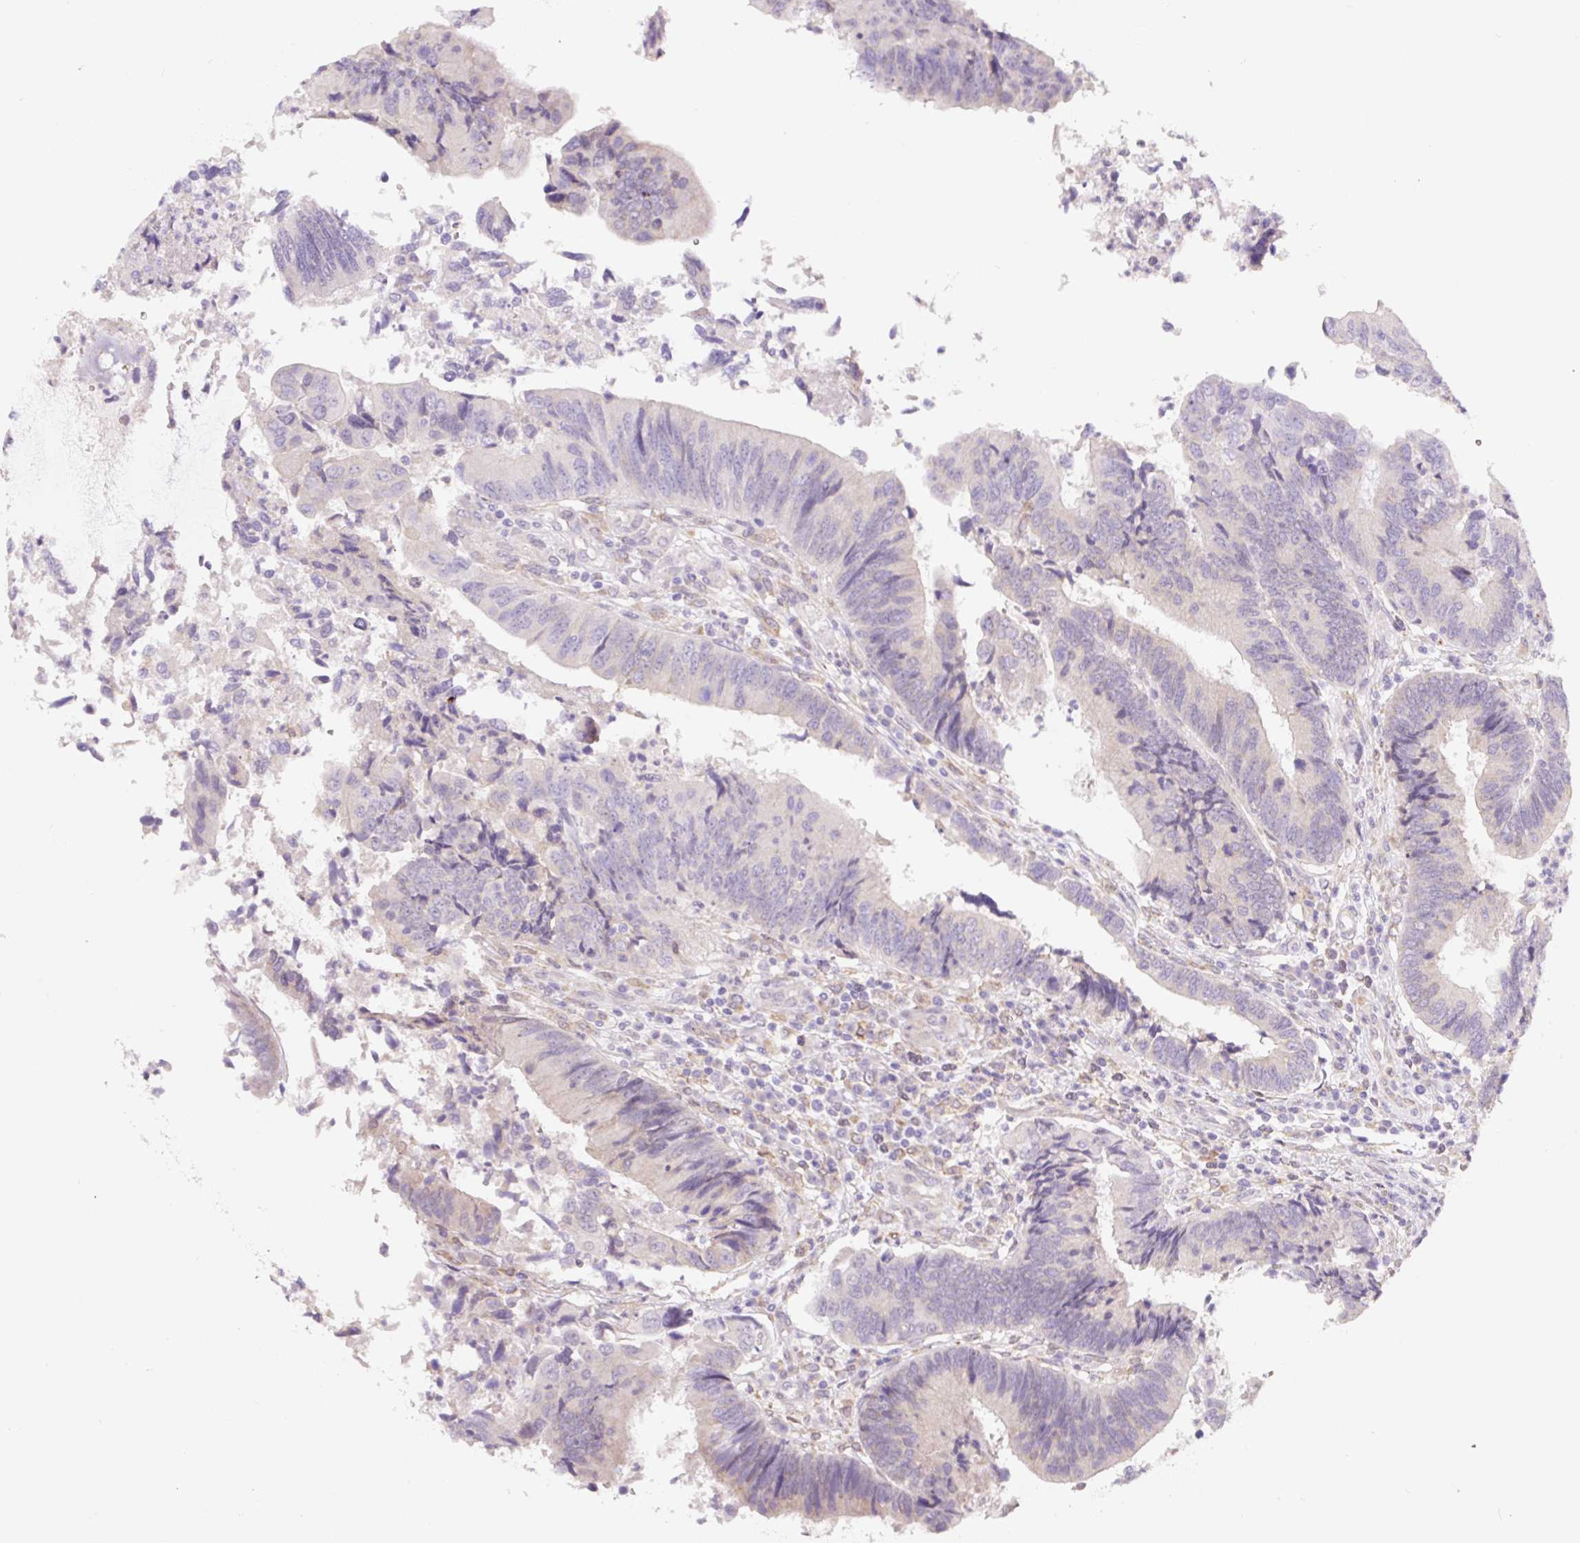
{"staining": {"intensity": "negative", "quantity": "none", "location": "none"}, "tissue": "colorectal cancer", "cell_type": "Tumor cells", "image_type": "cancer", "snomed": [{"axis": "morphology", "description": "Adenocarcinoma, NOS"}, {"axis": "topography", "description": "Colon"}], "caption": "IHC micrograph of neoplastic tissue: colorectal adenocarcinoma stained with DAB exhibits no significant protein positivity in tumor cells. (DAB (3,3'-diaminobenzidine) IHC with hematoxylin counter stain).", "gene": "ASRGL1", "patient": {"sex": "female", "age": 67}}